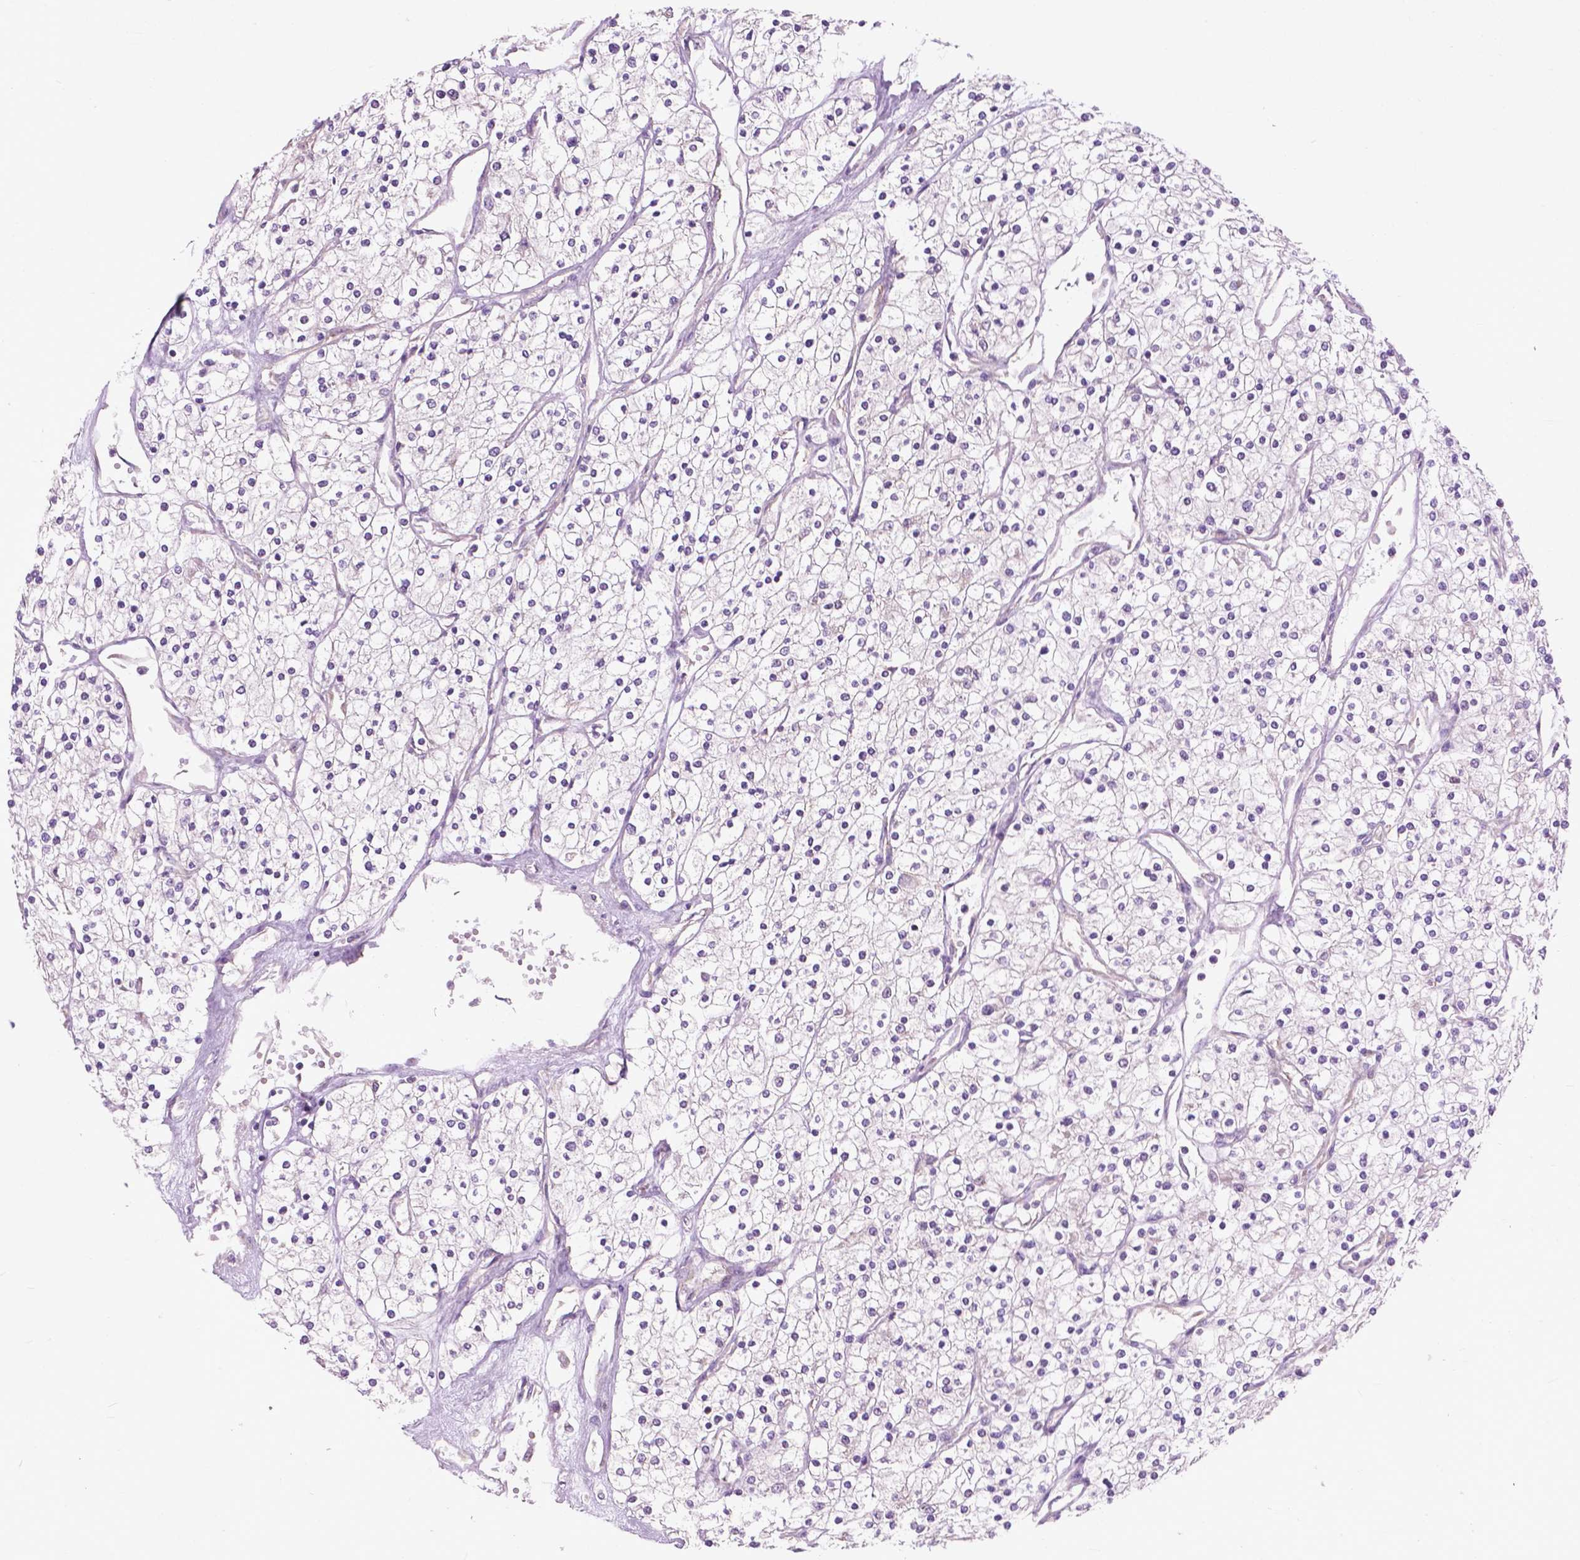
{"staining": {"intensity": "negative", "quantity": "none", "location": "none"}, "tissue": "renal cancer", "cell_type": "Tumor cells", "image_type": "cancer", "snomed": [{"axis": "morphology", "description": "Adenocarcinoma, NOS"}, {"axis": "topography", "description": "Kidney"}], "caption": "Immunohistochemistry (IHC) micrograph of neoplastic tissue: human renal cancer (adenocarcinoma) stained with DAB displays no significant protein positivity in tumor cells. (DAB (3,3'-diaminobenzidine) immunohistochemistry, high magnification).", "gene": "MZT1", "patient": {"sex": "male", "age": 80}}